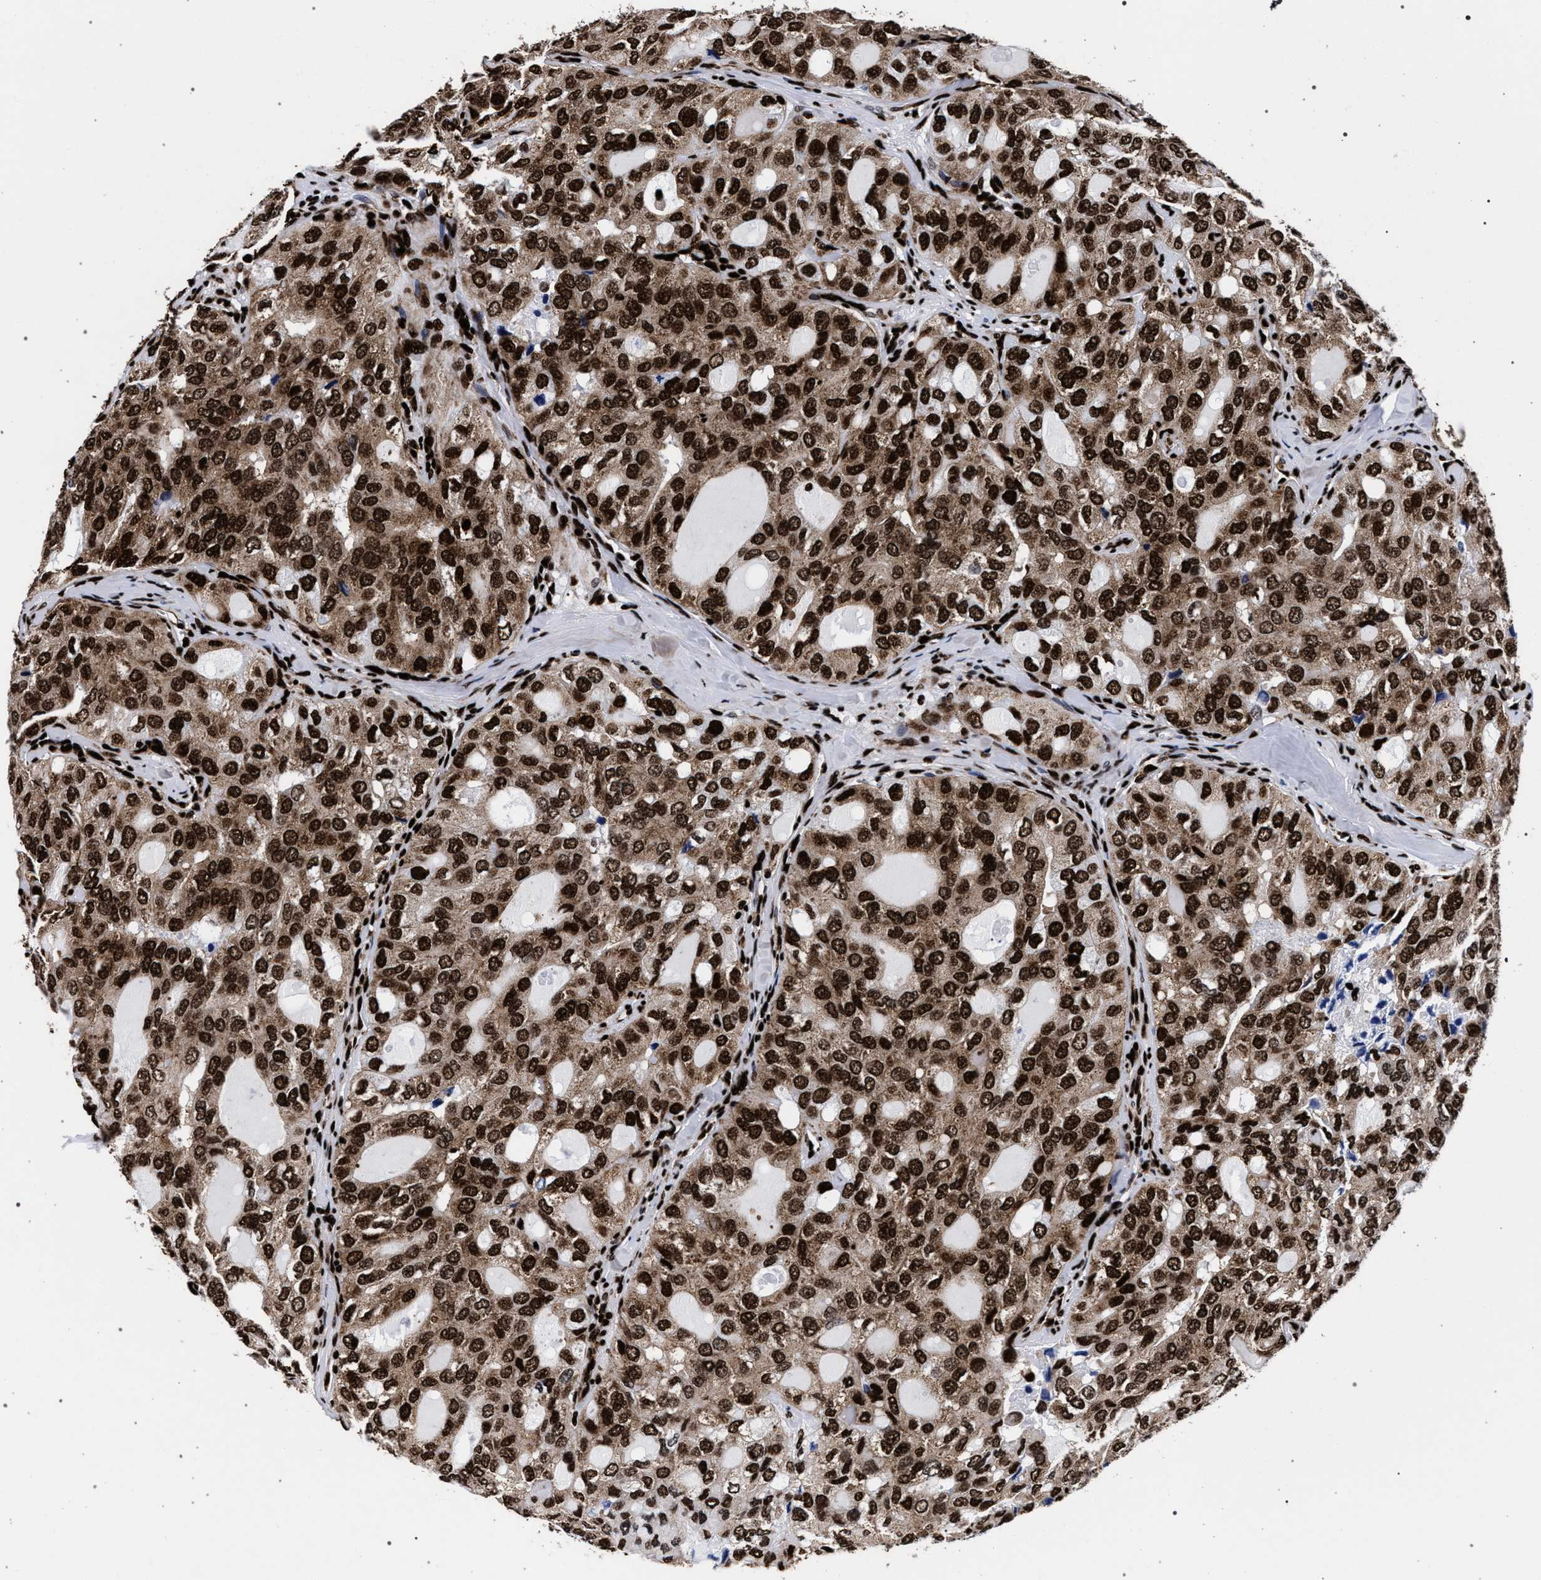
{"staining": {"intensity": "strong", "quantity": ">75%", "location": "cytoplasmic/membranous,nuclear"}, "tissue": "thyroid cancer", "cell_type": "Tumor cells", "image_type": "cancer", "snomed": [{"axis": "morphology", "description": "Follicular adenoma carcinoma, NOS"}, {"axis": "topography", "description": "Thyroid gland"}], "caption": "A high-resolution image shows immunohistochemistry staining of thyroid follicular adenoma carcinoma, which displays strong cytoplasmic/membranous and nuclear expression in approximately >75% of tumor cells.", "gene": "HNRNPA1", "patient": {"sex": "male", "age": 75}}